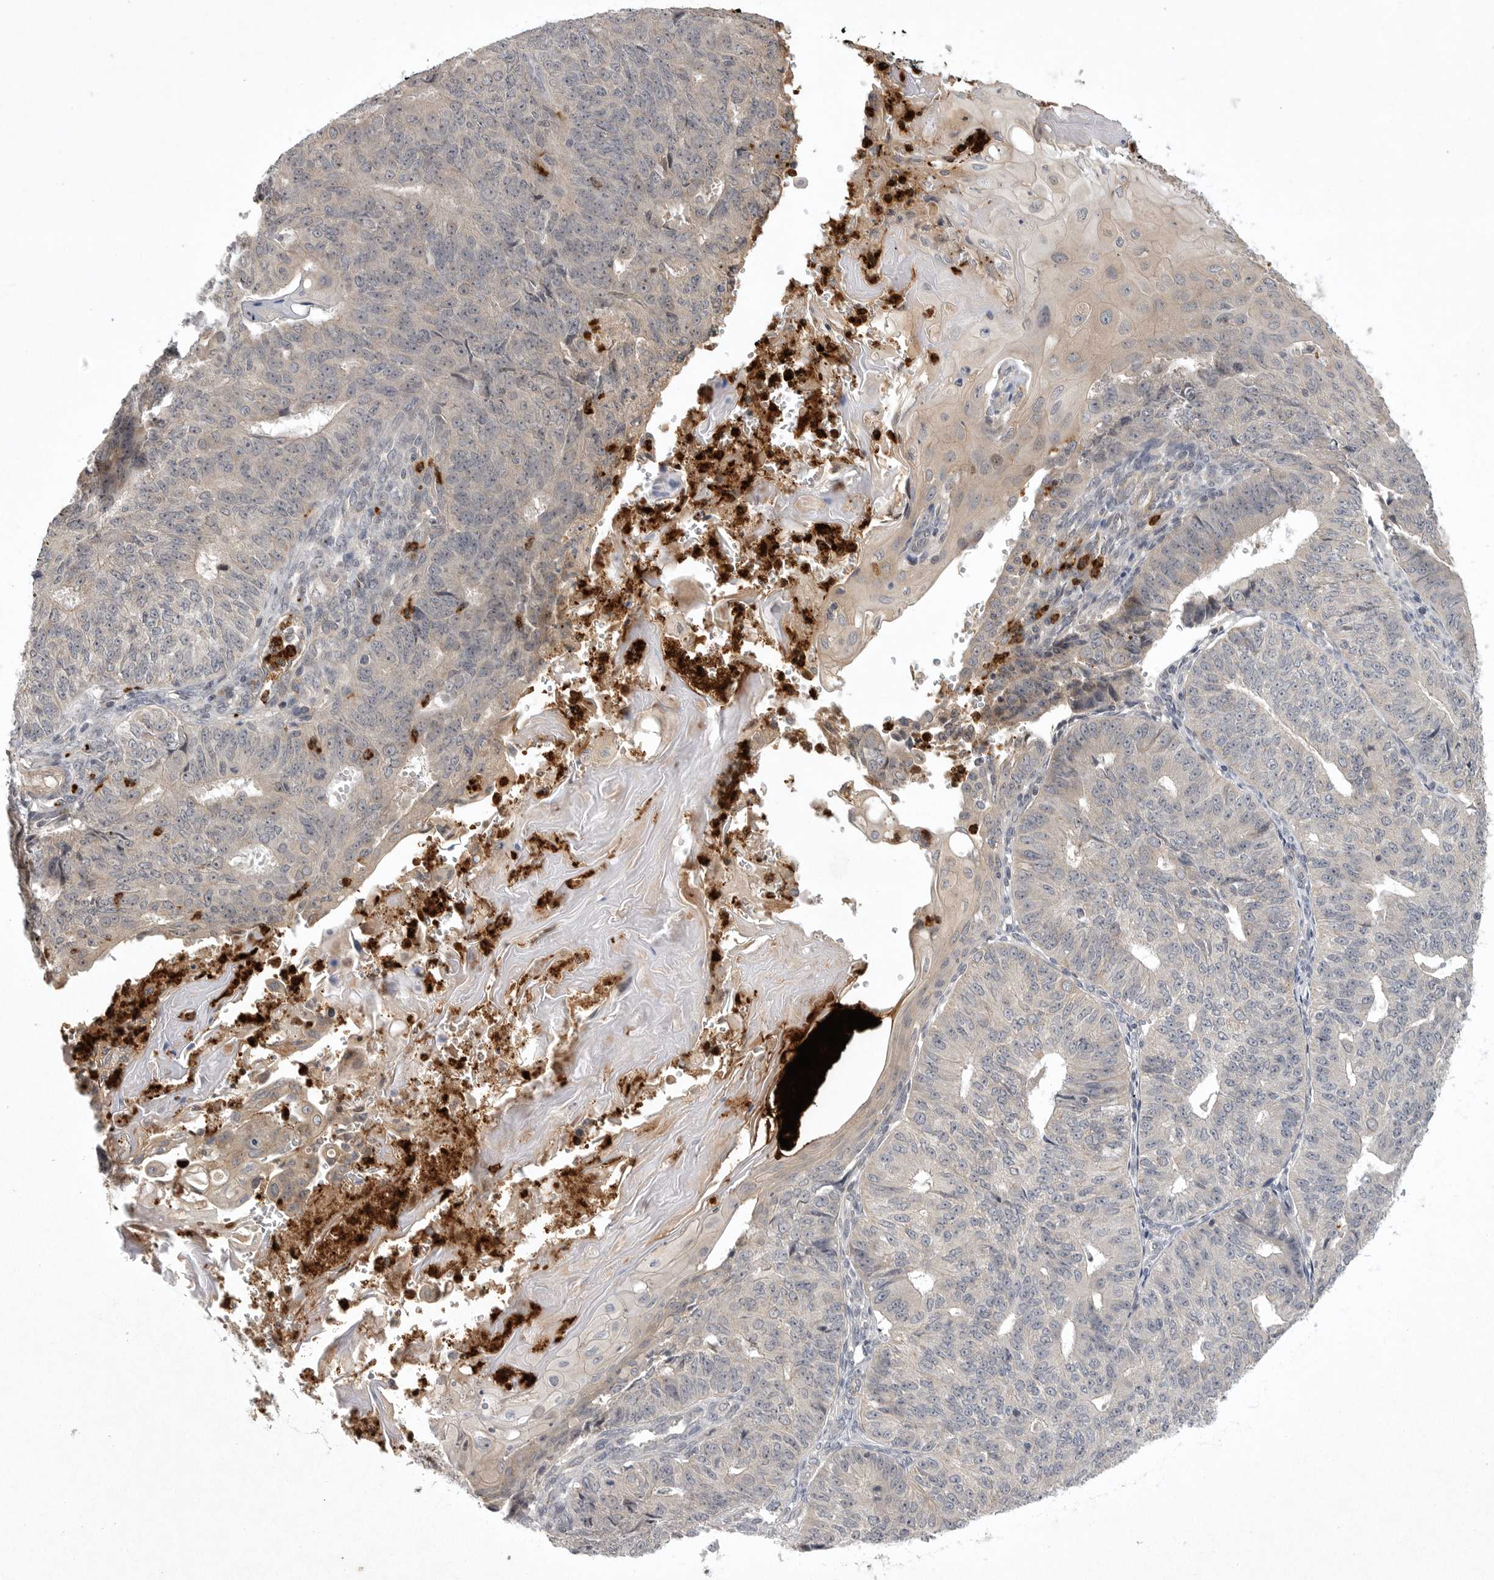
{"staining": {"intensity": "weak", "quantity": "<25%", "location": "cytoplasmic/membranous"}, "tissue": "endometrial cancer", "cell_type": "Tumor cells", "image_type": "cancer", "snomed": [{"axis": "morphology", "description": "Adenocarcinoma, NOS"}, {"axis": "topography", "description": "Endometrium"}], "caption": "An image of adenocarcinoma (endometrial) stained for a protein displays no brown staining in tumor cells.", "gene": "UBE3D", "patient": {"sex": "female", "age": 32}}